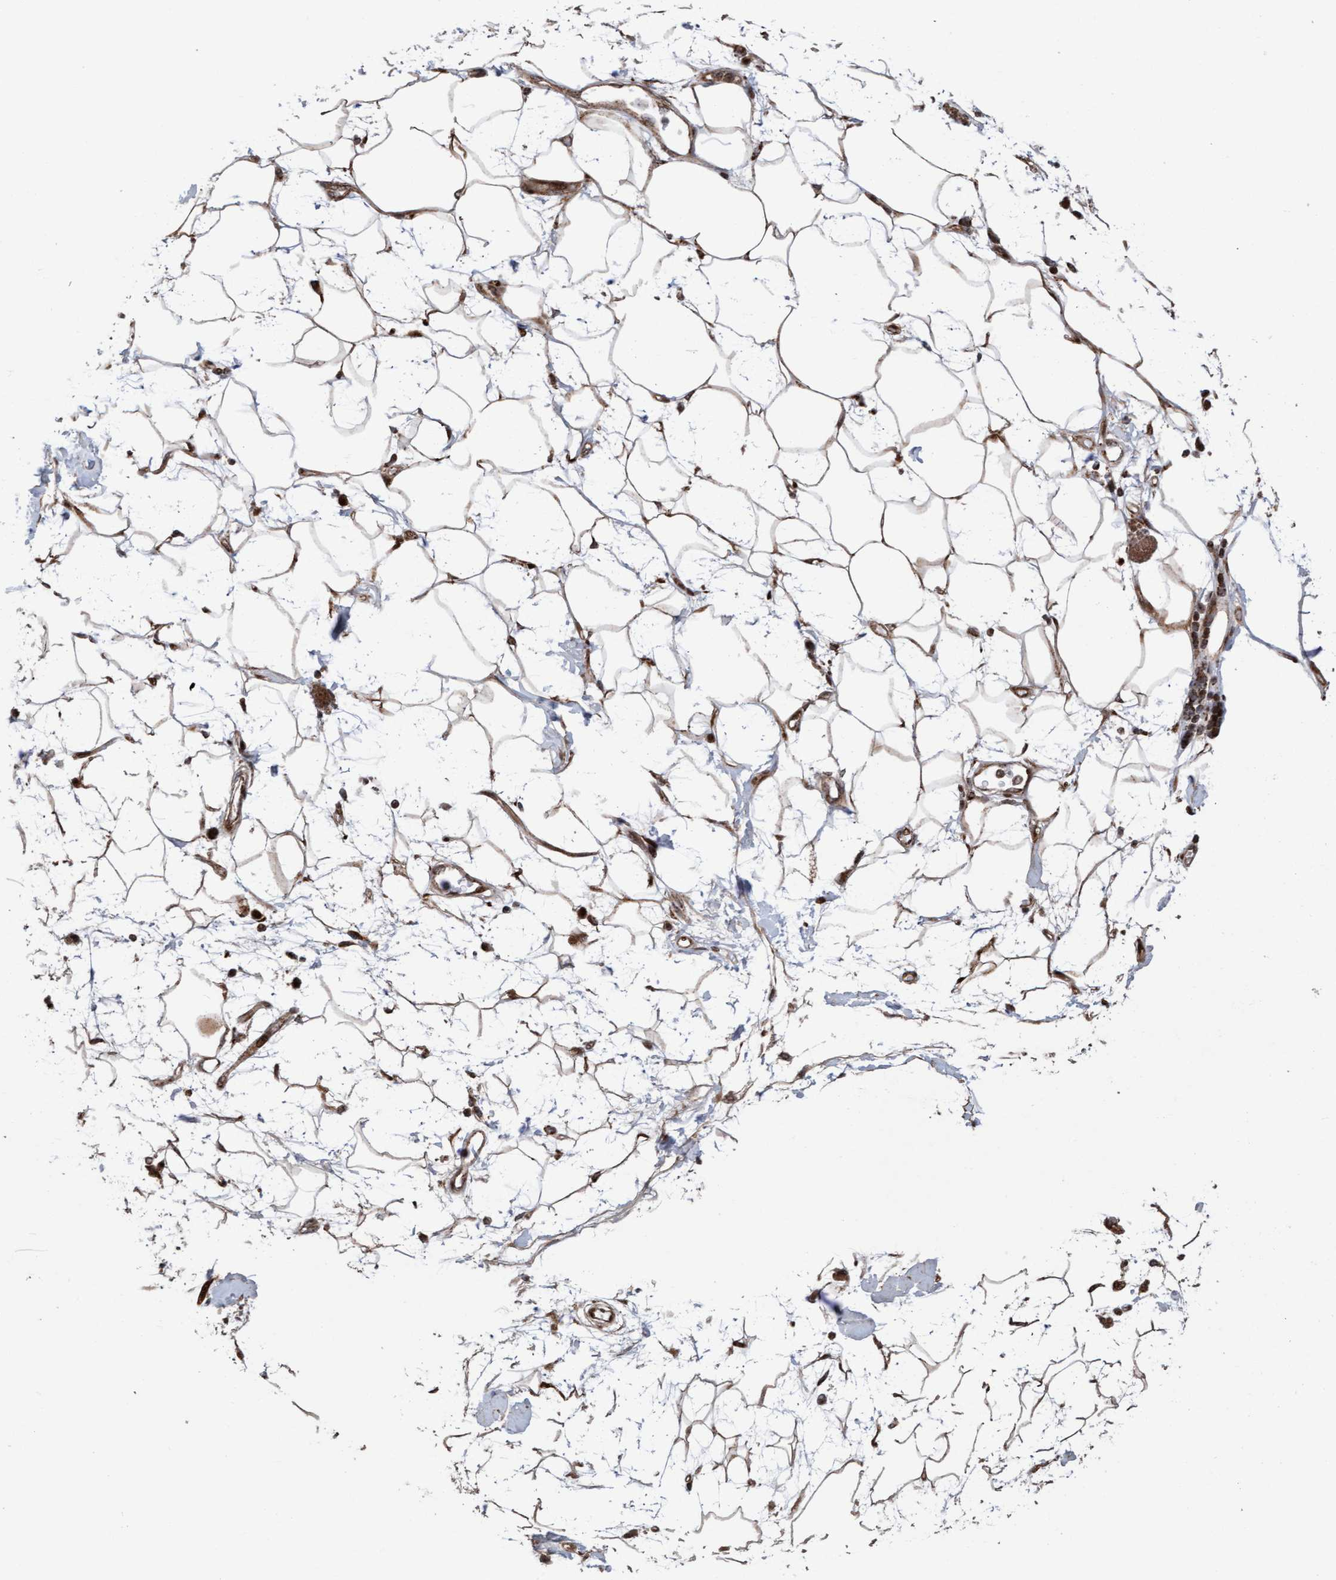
{"staining": {"intensity": "moderate", "quantity": ">75%", "location": "cytoplasmic/membranous,nuclear"}, "tissue": "adipose tissue", "cell_type": "Adipocytes", "image_type": "normal", "snomed": [{"axis": "morphology", "description": "Normal tissue, NOS"}, {"axis": "morphology", "description": "Adenocarcinoma, NOS"}, {"axis": "topography", "description": "Duodenum"}, {"axis": "topography", "description": "Peripheral nerve tissue"}], "caption": "This histopathology image demonstrates immunohistochemistry (IHC) staining of normal adipose tissue, with medium moderate cytoplasmic/membranous,nuclear expression in about >75% of adipocytes.", "gene": "PECR", "patient": {"sex": "female", "age": 60}}